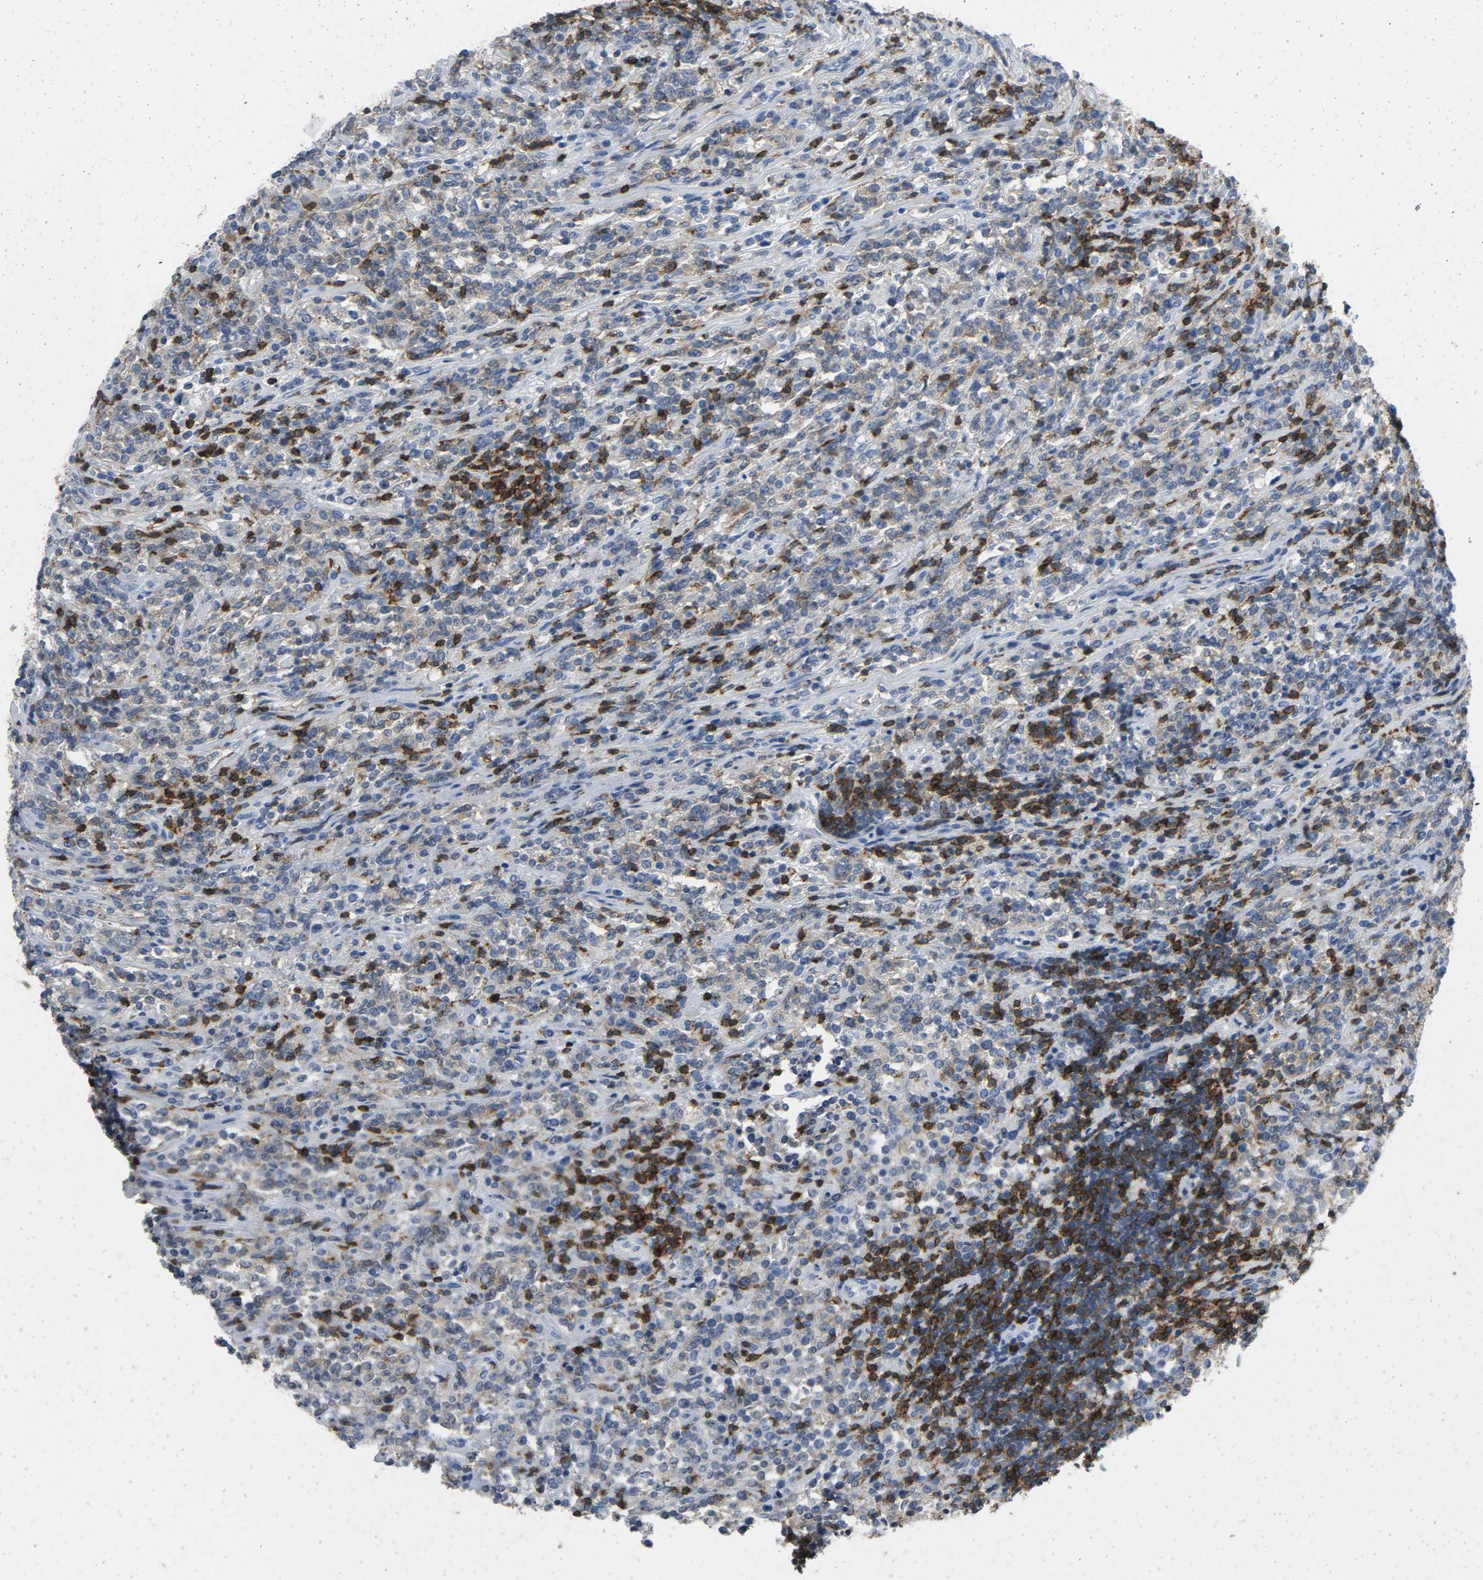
{"staining": {"intensity": "strong", "quantity": "25%-75%", "location": "cytoplasmic/membranous"}, "tissue": "lymphoma", "cell_type": "Tumor cells", "image_type": "cancer", "snomed": [{"axis": "morphology", "description": "Malignant lymphoma, non-Hodgkin's type, High grade"}, {"axis": "topography", "description": "Soft tissue"}], "caption": "Protein expression analysis of malignant lymphoma, non-Hodgkin's type (high-grade) reveals strong cytoplasmic/membranous positivity in about 25%-75% of tumor cells.", "gene": "LCK", "patient": {"sex": "male", "age": 18}}